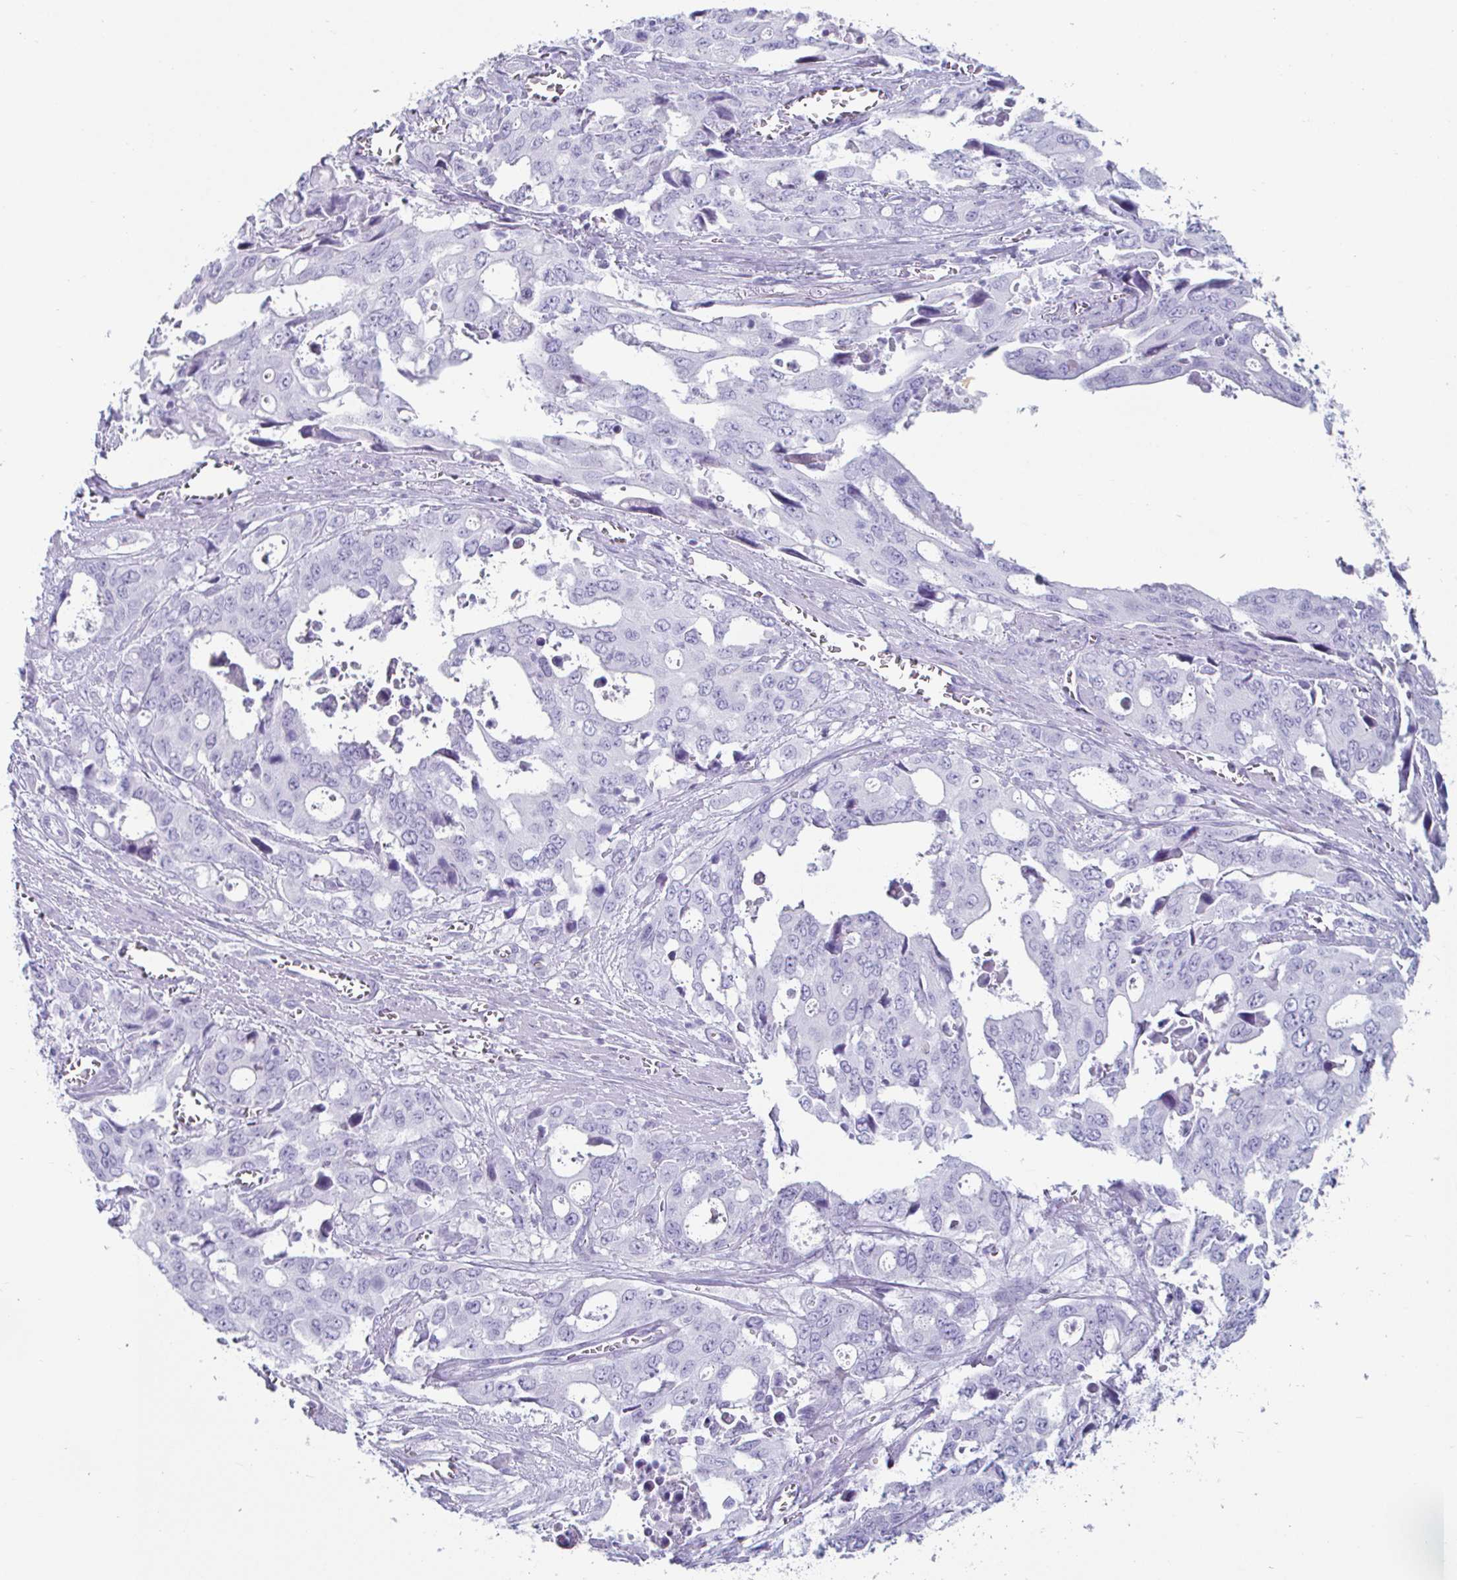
{"staining": {"intensity": "negative", "quantity": "none", "location": "none"}, "tissue": "stomach cancer", "cell_type": "Tumor cells", "image_type": "cancer", "snomed": [{"axis": "morphology", "description": "Adenocarcinoma, NOS"}, {"axis": "topography", "description": "Stomach, upper"}], "caption": "Protein analysis of stomach adenocarcinoma displays no significant staining in tumor cells.", "gene": "CREG2", "patient": {"sex": "male", "age": 74}}